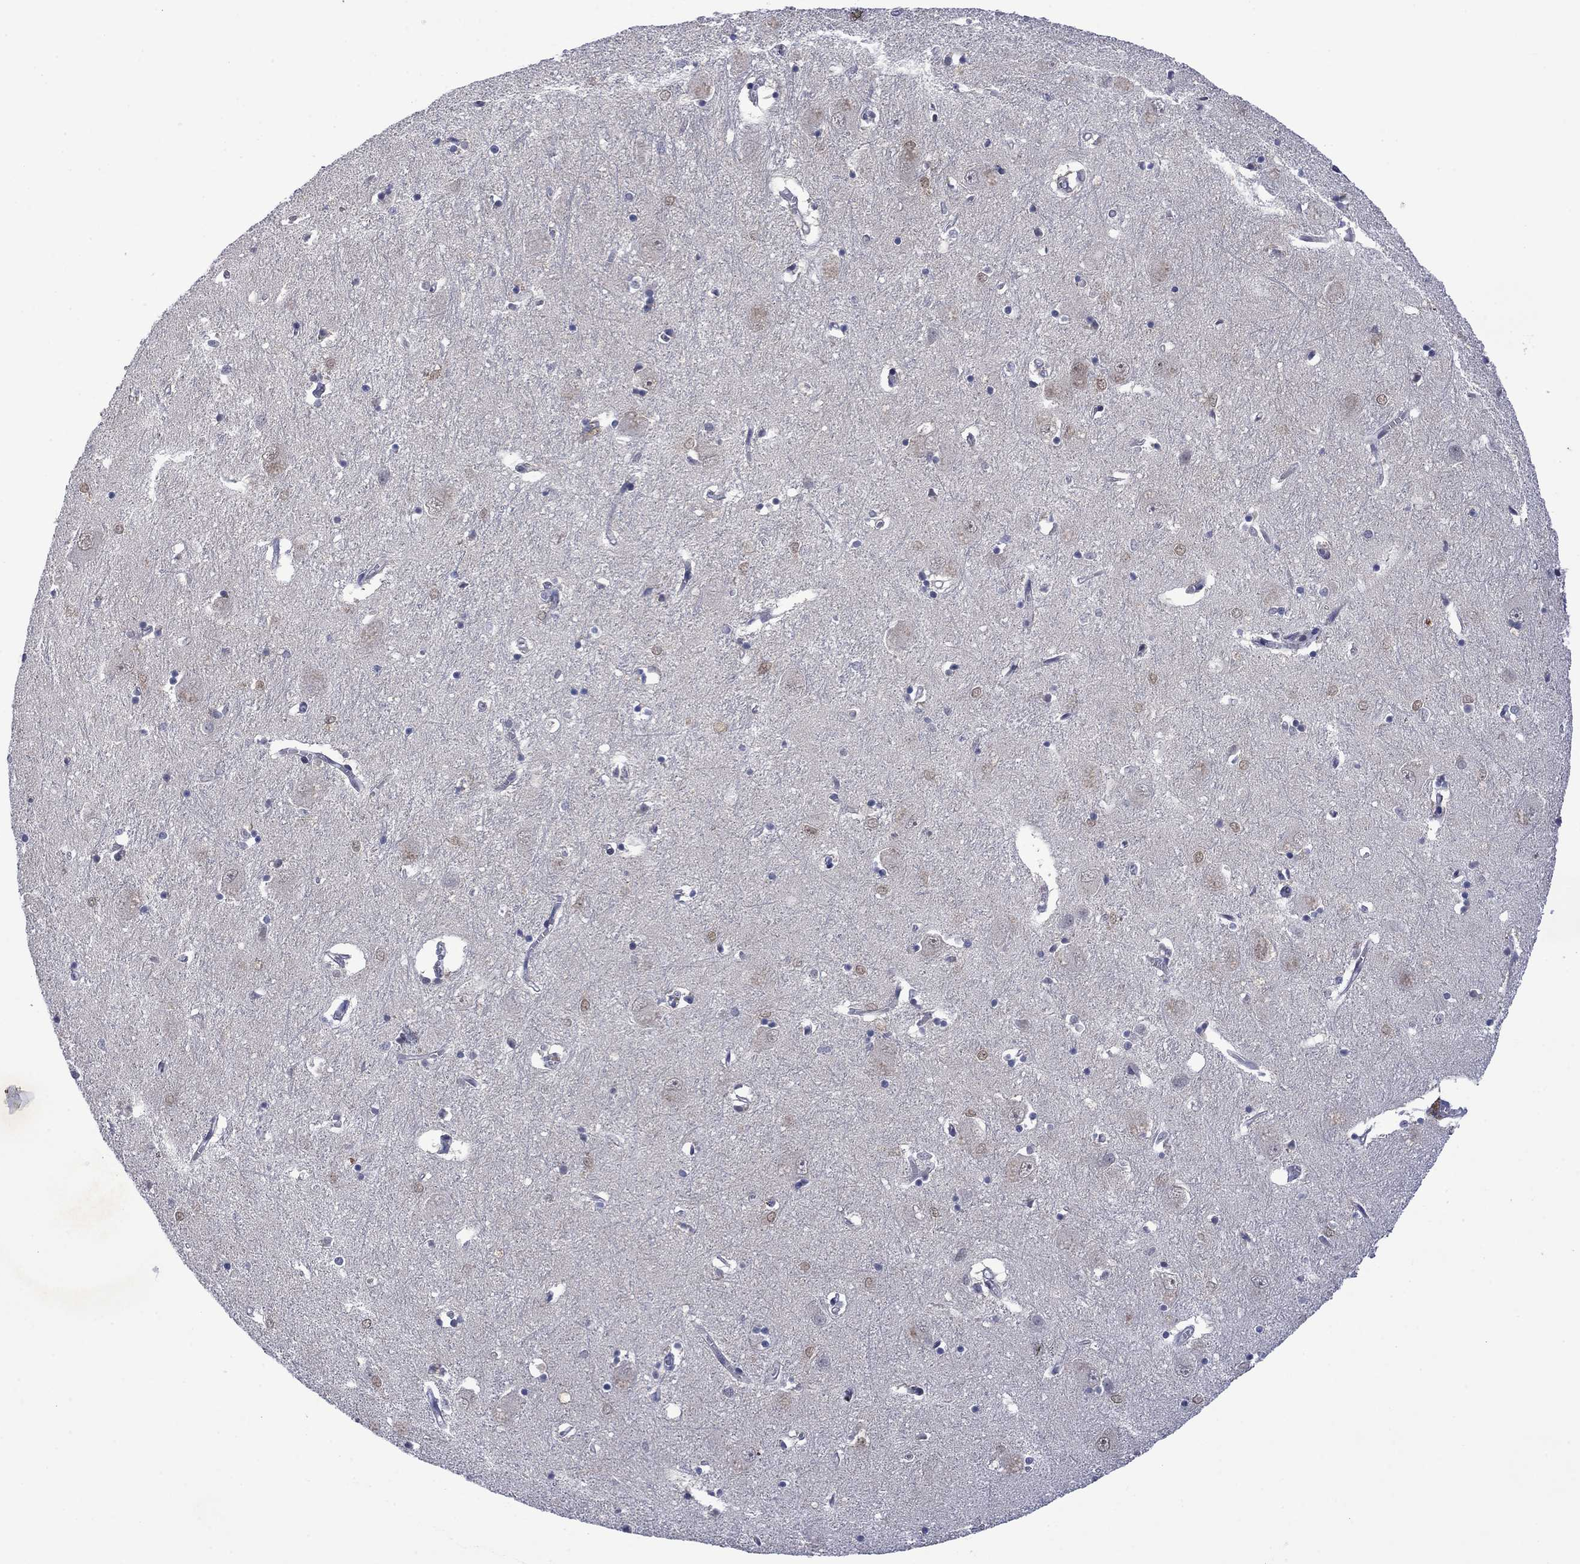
{"staining": {"intensity": "moderate", "quantity": "<25%", "location": "cytoplasmic/membranous,nuclear"}, "tissue": "caudate", "cell_type": "Glial cells", "image_type": "normal", "snomed": [{"axis": "morphology", "description": "Normal tissue, NOS"}, {"axis": "topography", "description": "Lateral ventricle wall"}], "caption": "An image of human caudate stained for a protein exhibits moderate cytoplasmic/membranous,nuclear brown staining in glial cells.", "gene": "AGL", "patient": {"sex": "male", "age": 54}}